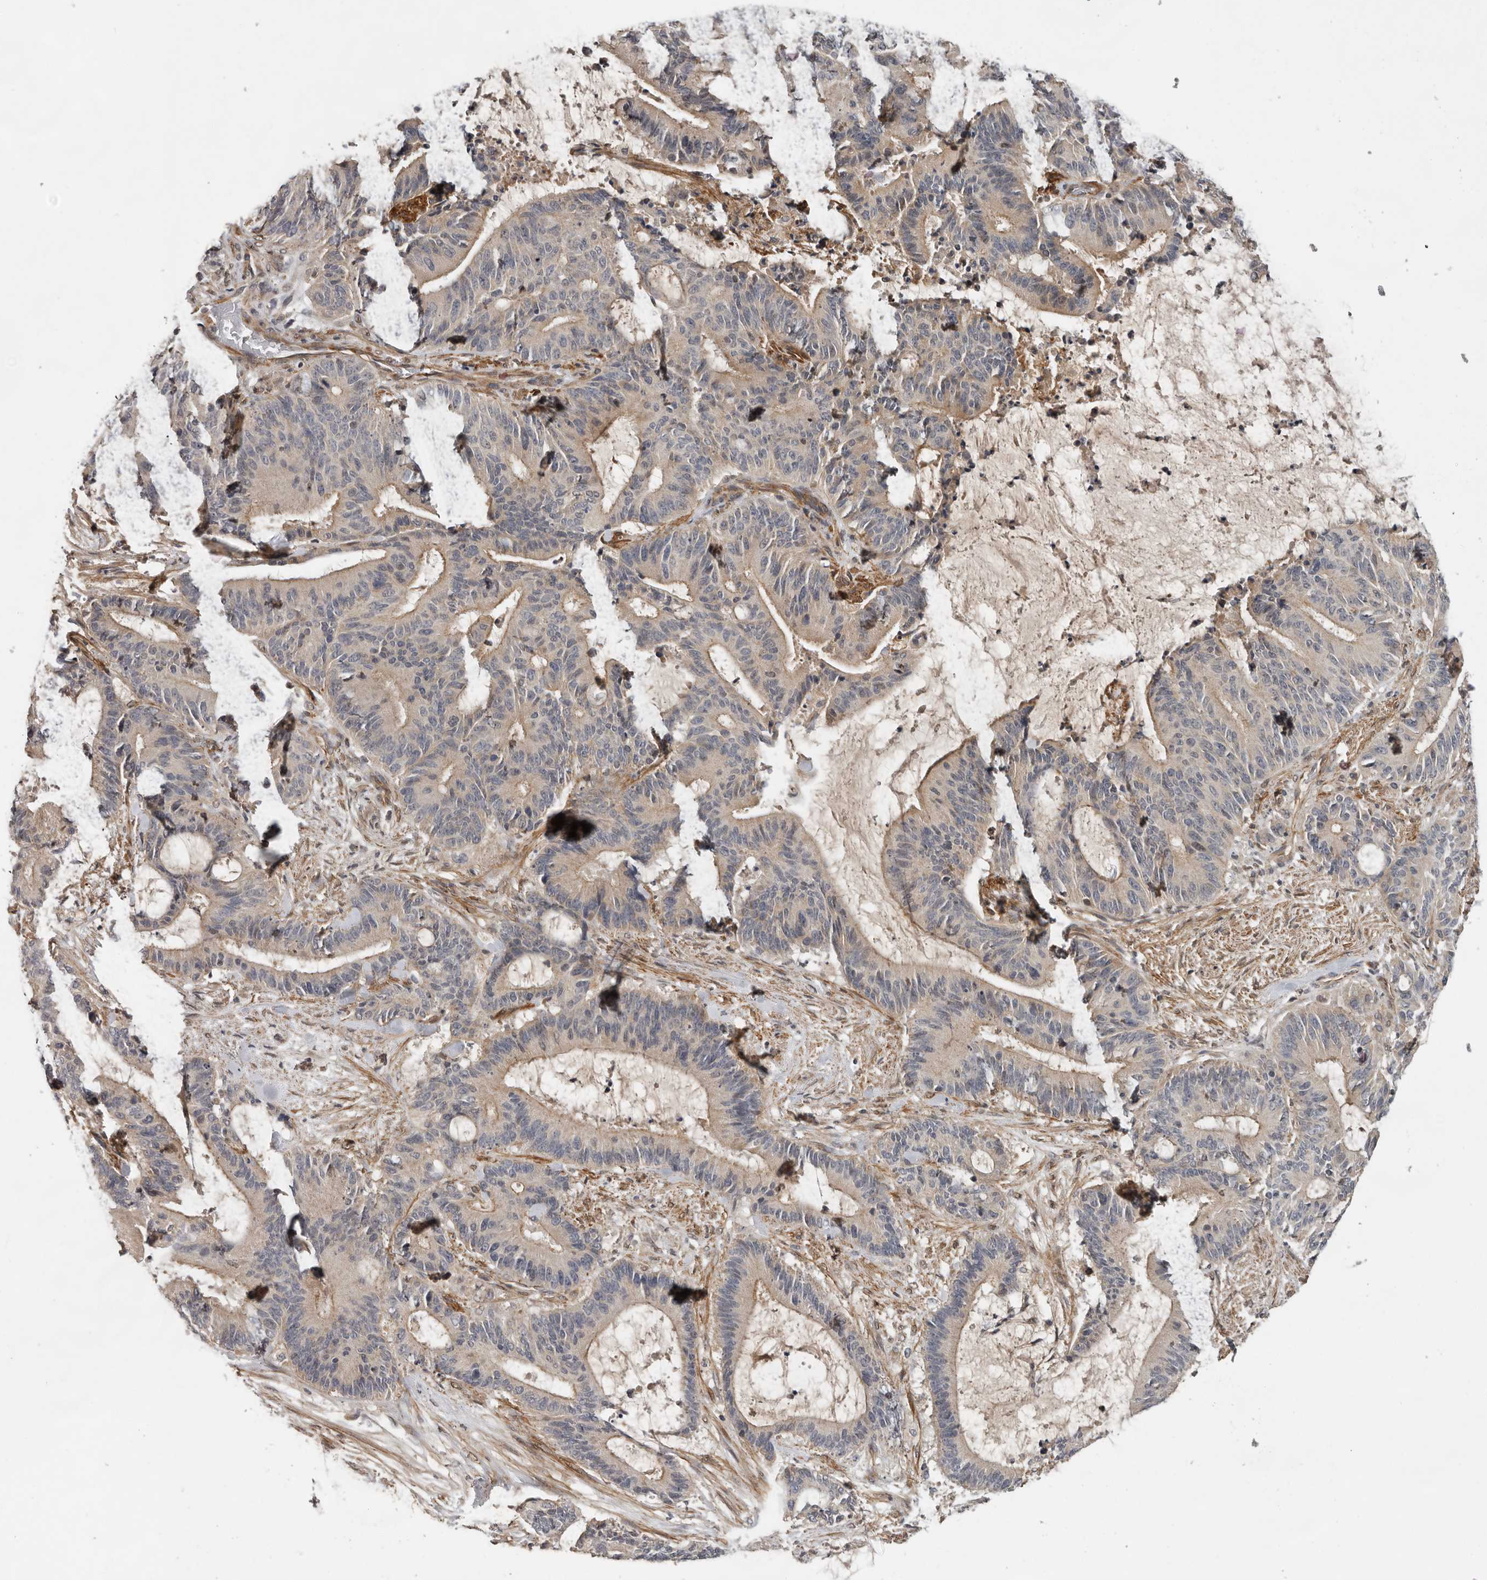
{"staining": {"intensity": "weak", "quantity": "<25%", "location": "cytoplasmic/membranous"}, "tissue": "liver cancer", "cell_type": "Tumor cells", "image_type": "cancer", "snomed": [{"axis": "morphology", "description": "Normal tissue, NOS"}, {"axis": "morphology", "description": "Cholangiocarcinoma"}, {"axis": "topography", "description": "Liver"}, {"axis": "topography", "description": "Peripheral nerve tissue"}], "caption": "Liver cancer was stained to show a protein in brown. There is no significant positivity in tumor cells.", "gene": "RNF157", "patient": {"sex": "female", "age": 73}}